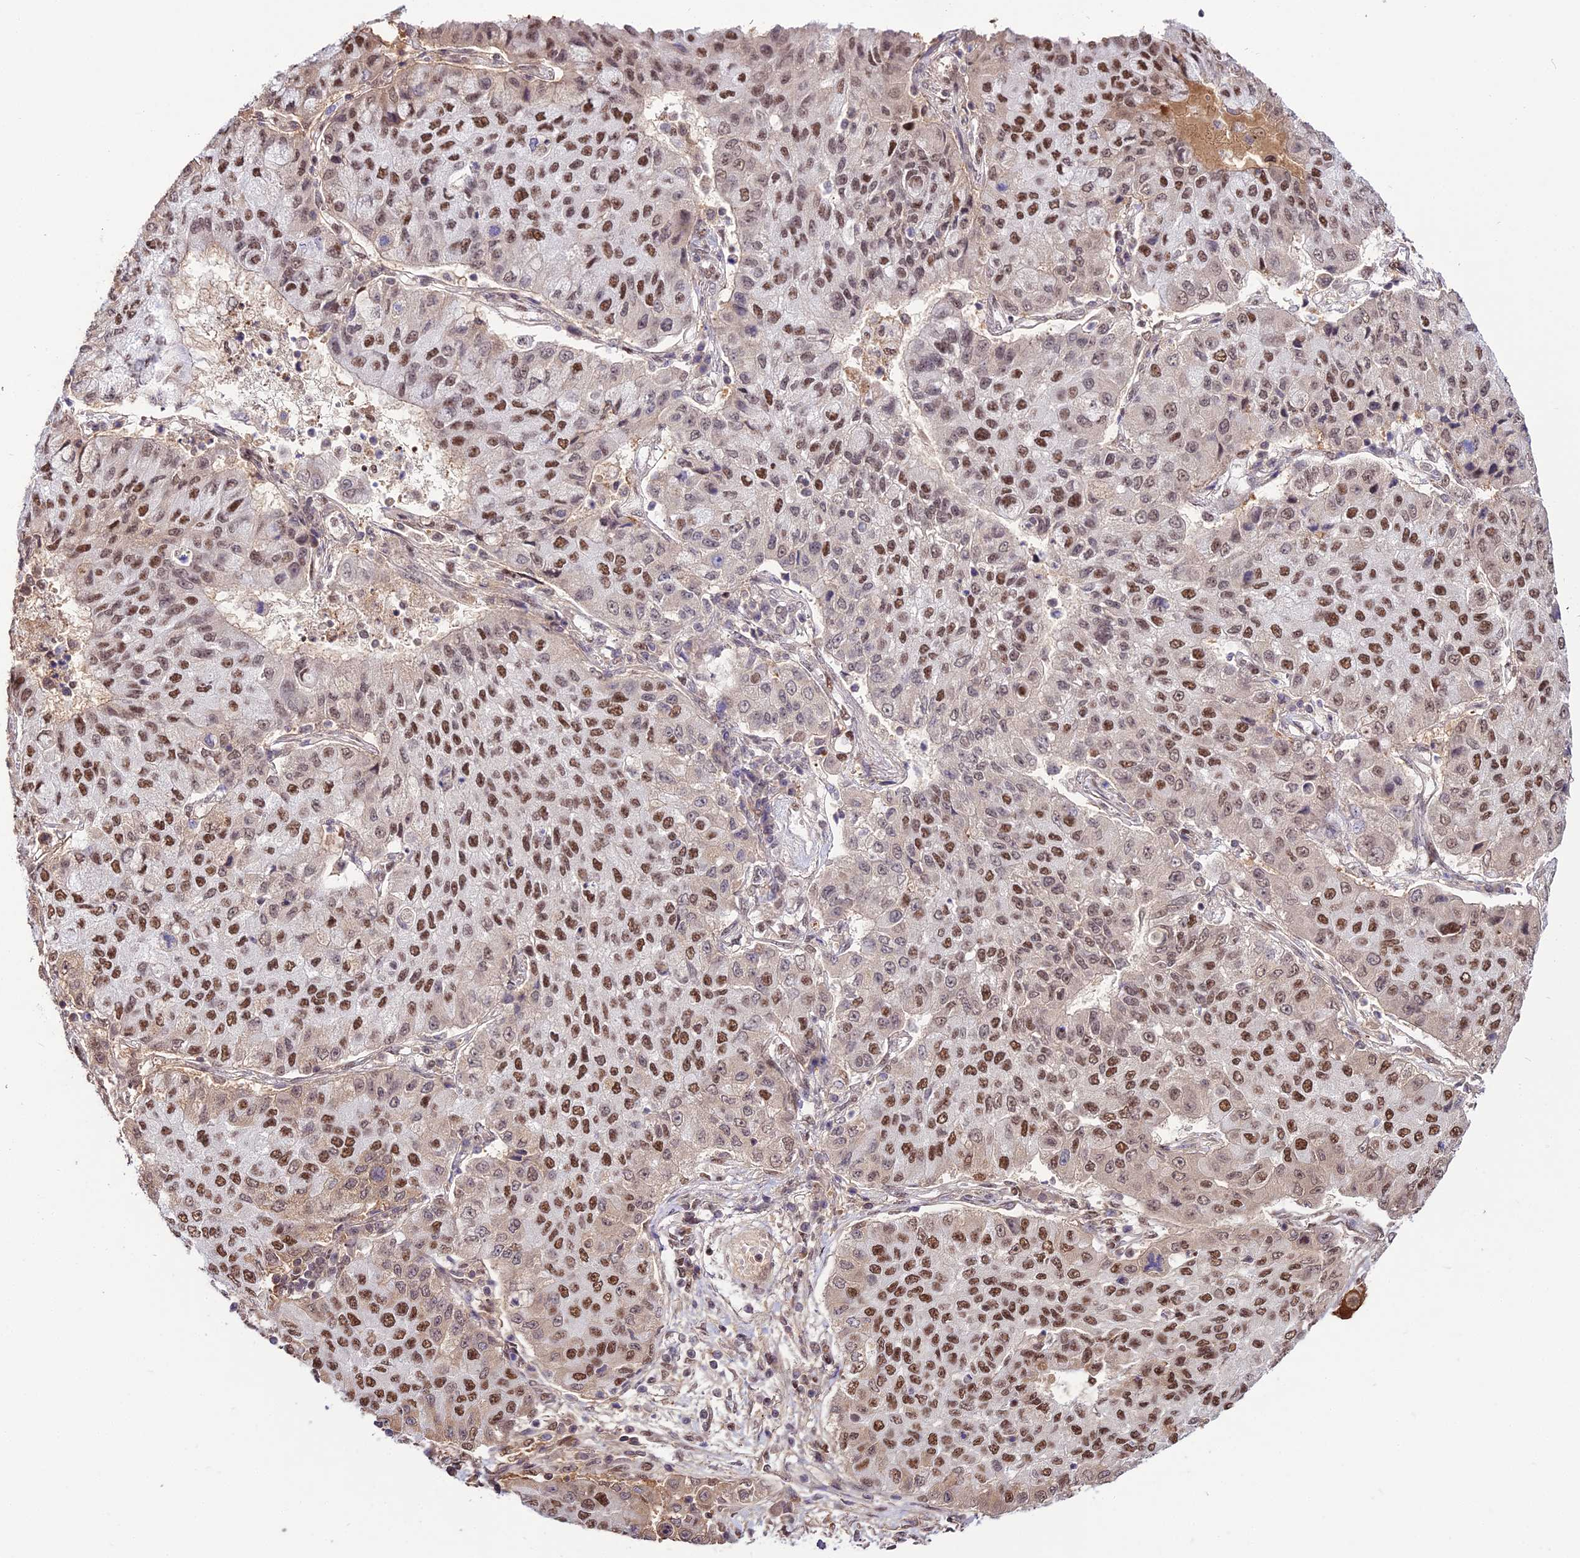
{"staining": {"intensity": "strong", "quantity": ">75%", "location": "nuclear"}, "tissue": "lung cancer", "cell_type": "Tumor cells", "image_type": "cancer", "snomed": [{"axis": "morphology", "description": "Squamous cell carcinoma, NOS"}, {"axis": "topography", "description": "Lung"}], "caption": "Tumor cells show strong nuclear staining in about >75% of cells in lung cancer.", "gene": "RBM12", "patient": {"sex": "male", "age": 74}}